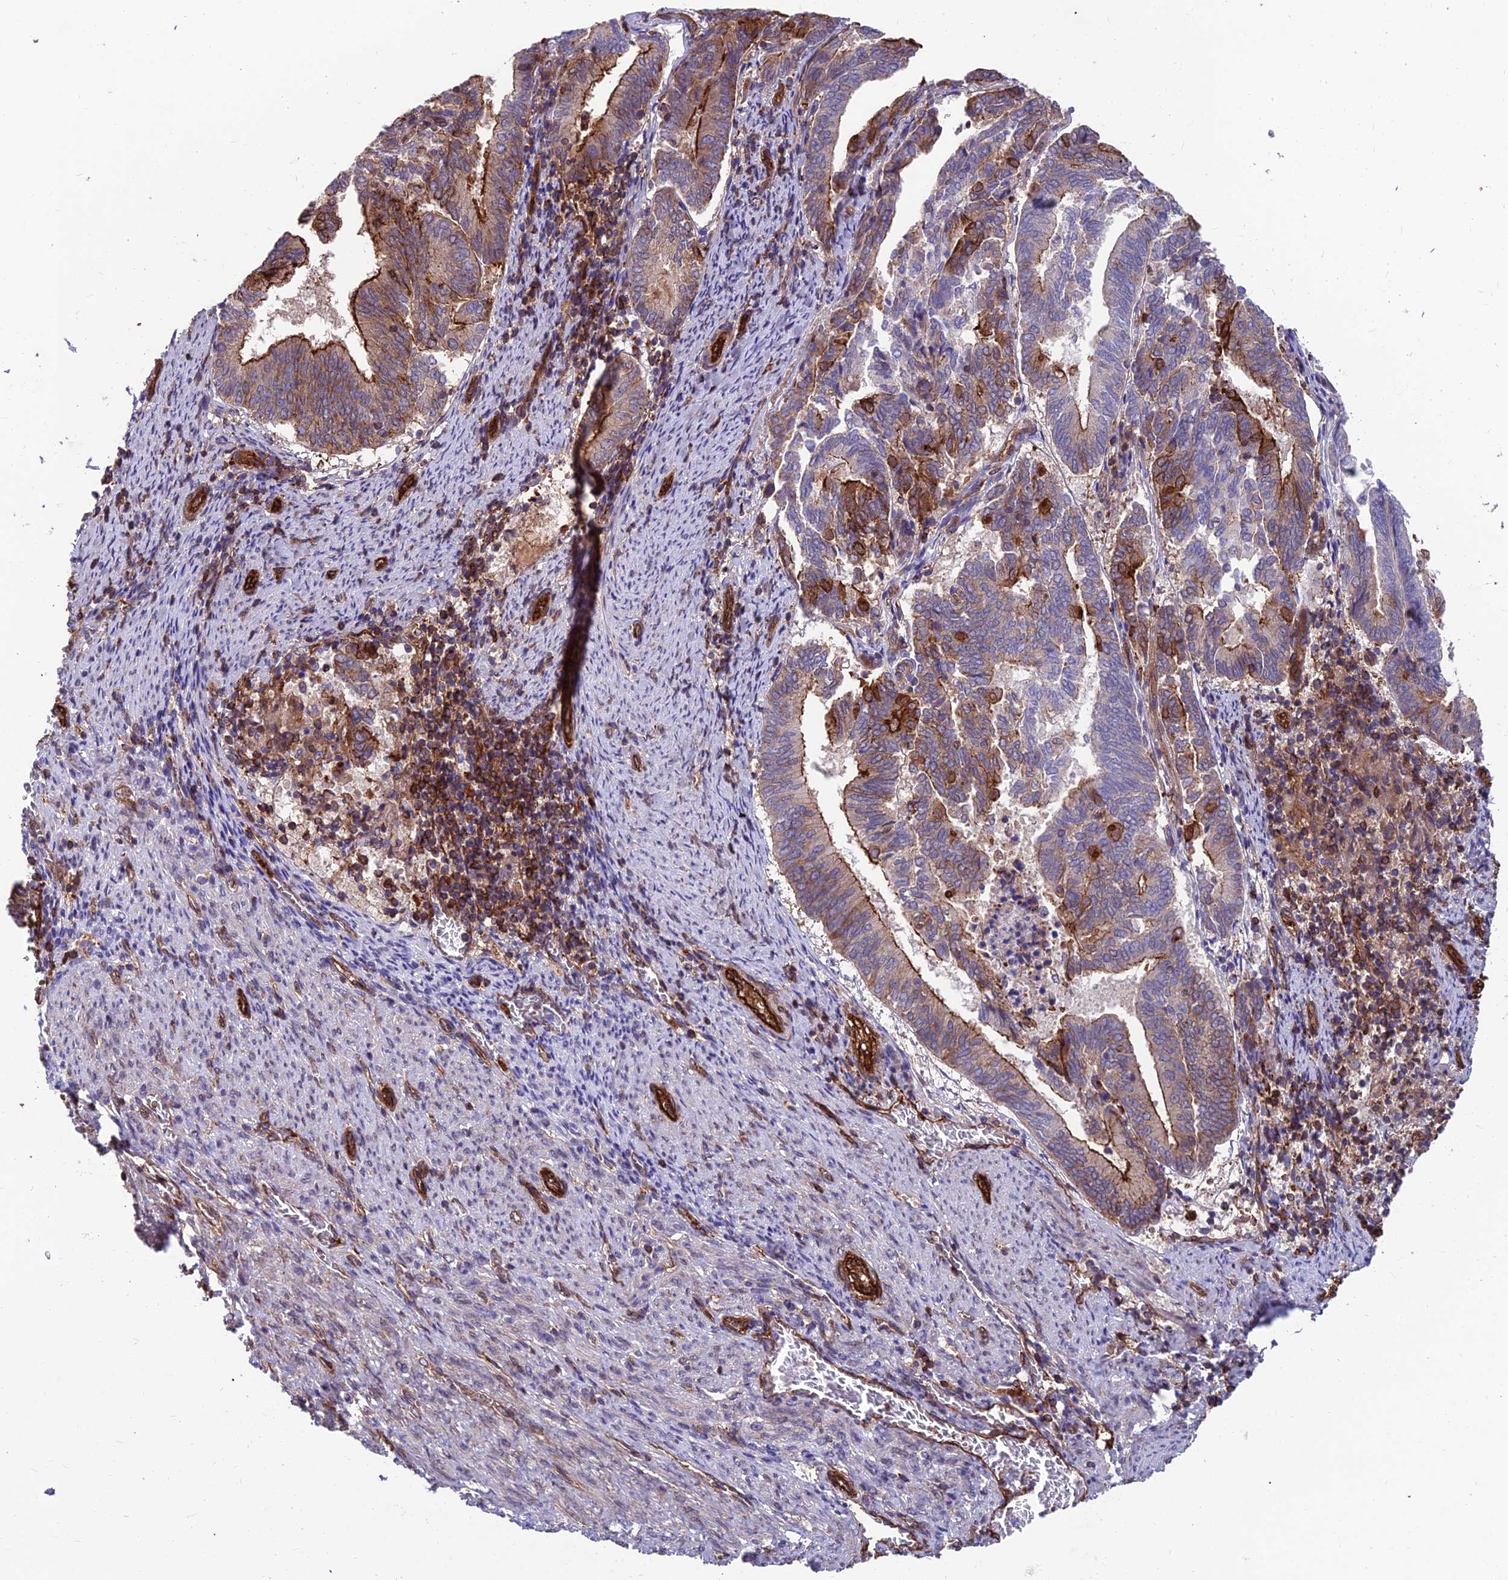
{"staining": {"intensity": "strong", "quantity": "25%-75%", "location": "cytoplasmic/membranous"}, "tissue": "endometrial cancer", "cell_type": "Tumor cells", "image_type": "cancer", "snomed": [{"axis": "morphology", "description": "Adenocarcinoma, NOS"}, {"axis": "topography", "description": "Endometrium"}], "caption": "Immunohistochemical staining of human endometrial cancer shows high levels of strong cytoplasmic/membranous protein positivity in about 25%-75% of tumor cells.", "gene": "RTN4RL1", "patient": {"sex": "female", "age": 80}}